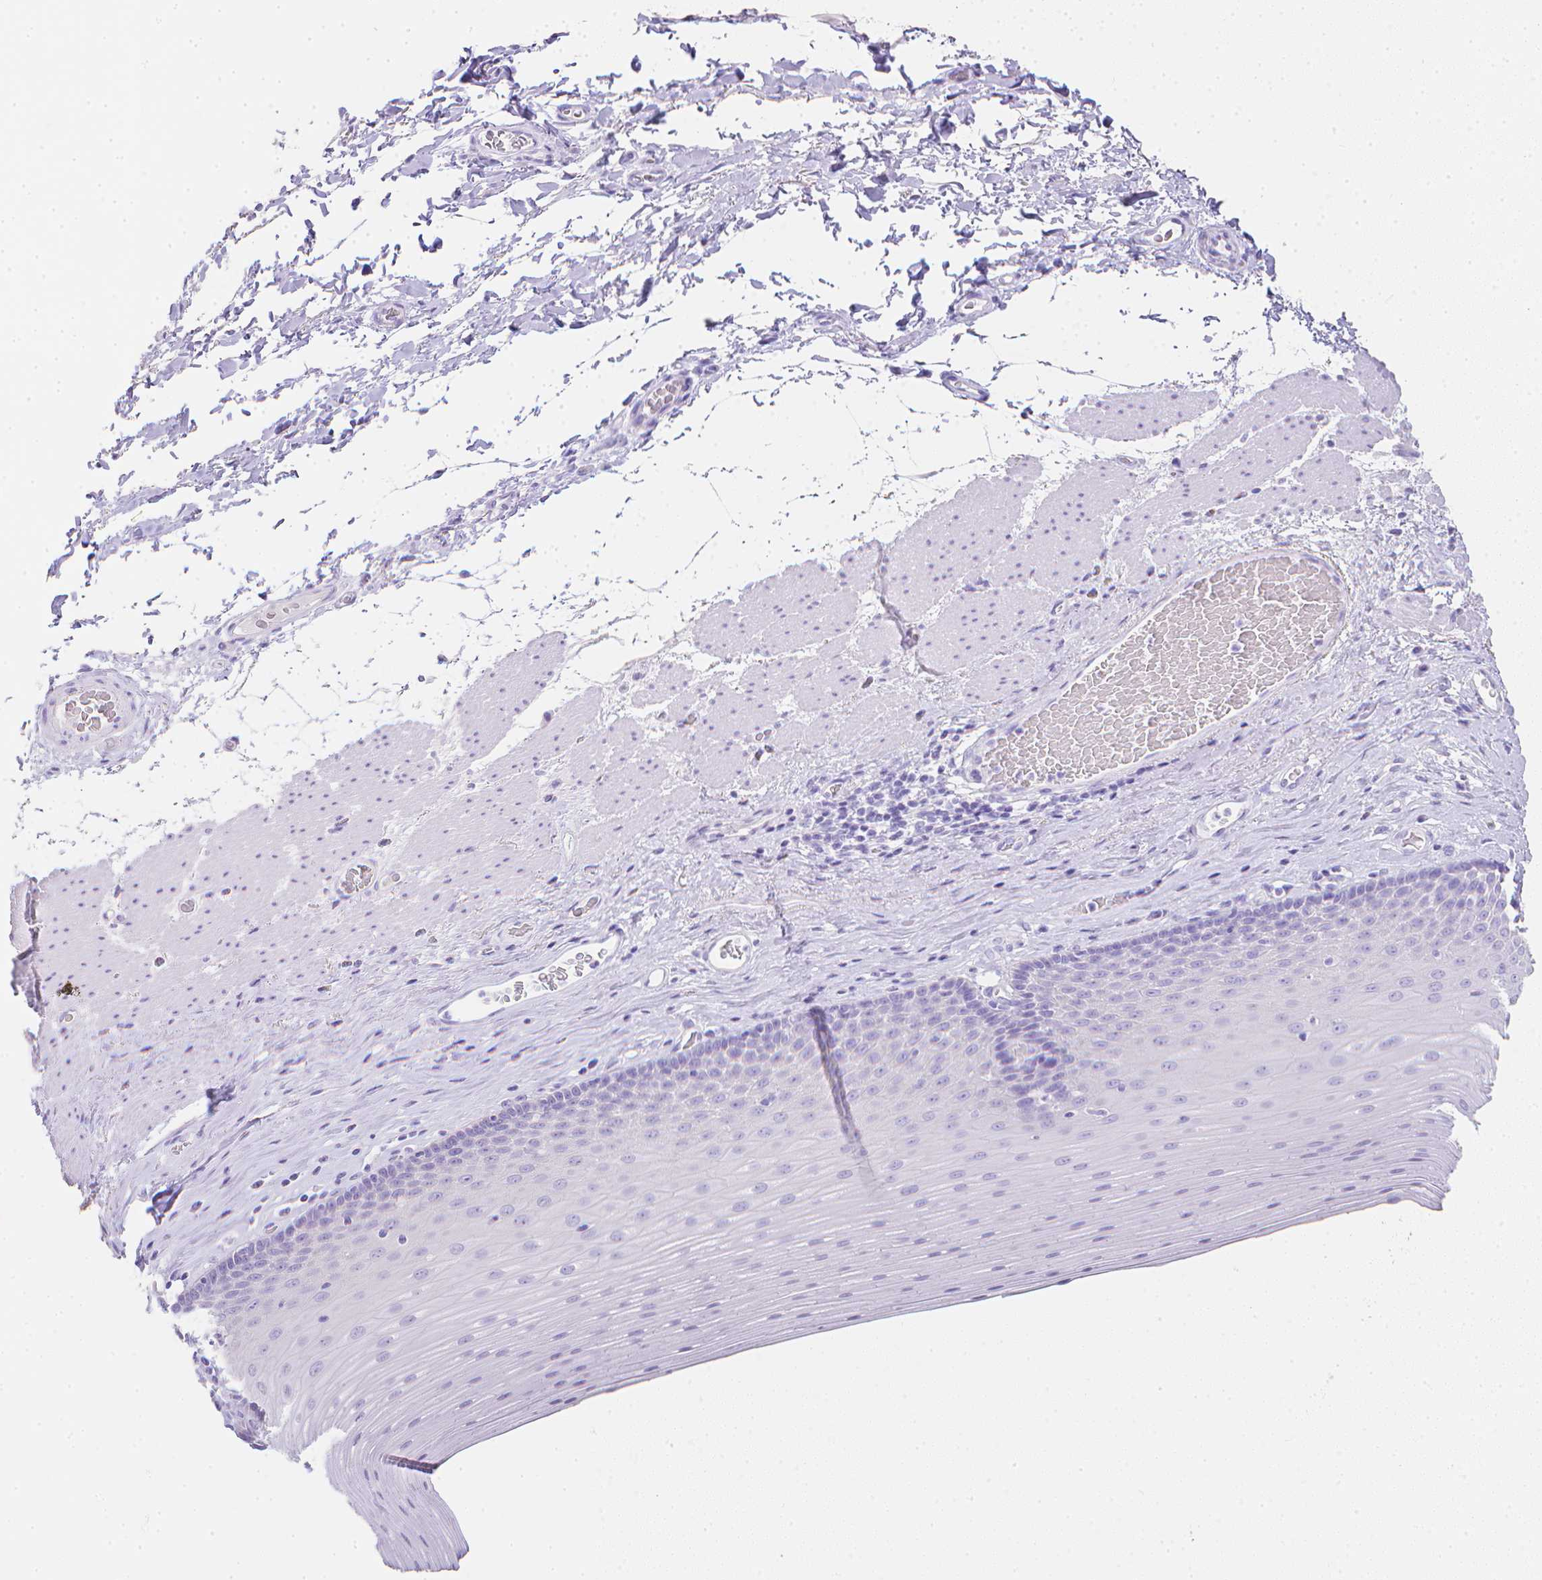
{"staining": {"intensity": "negative", "quantity": "none", "location": "none"}, "tissue": "esophagus", "cell_type": "Squamous epithelial cells", "image_type": "normal", "snomed": [{"axis": "morphology", "description": "Normal tissue, NOS"}, {"axis": "topography", "description": "Esophagus"}], "caption": "This image is of normal esophagus stained with IHC to label a protein in brown with the nuclei are counter-stained blue. There is no positivity in squamous epithelial cells.", "gene": "LGALS4", "patient": {"sex": "male", "age": 62}}